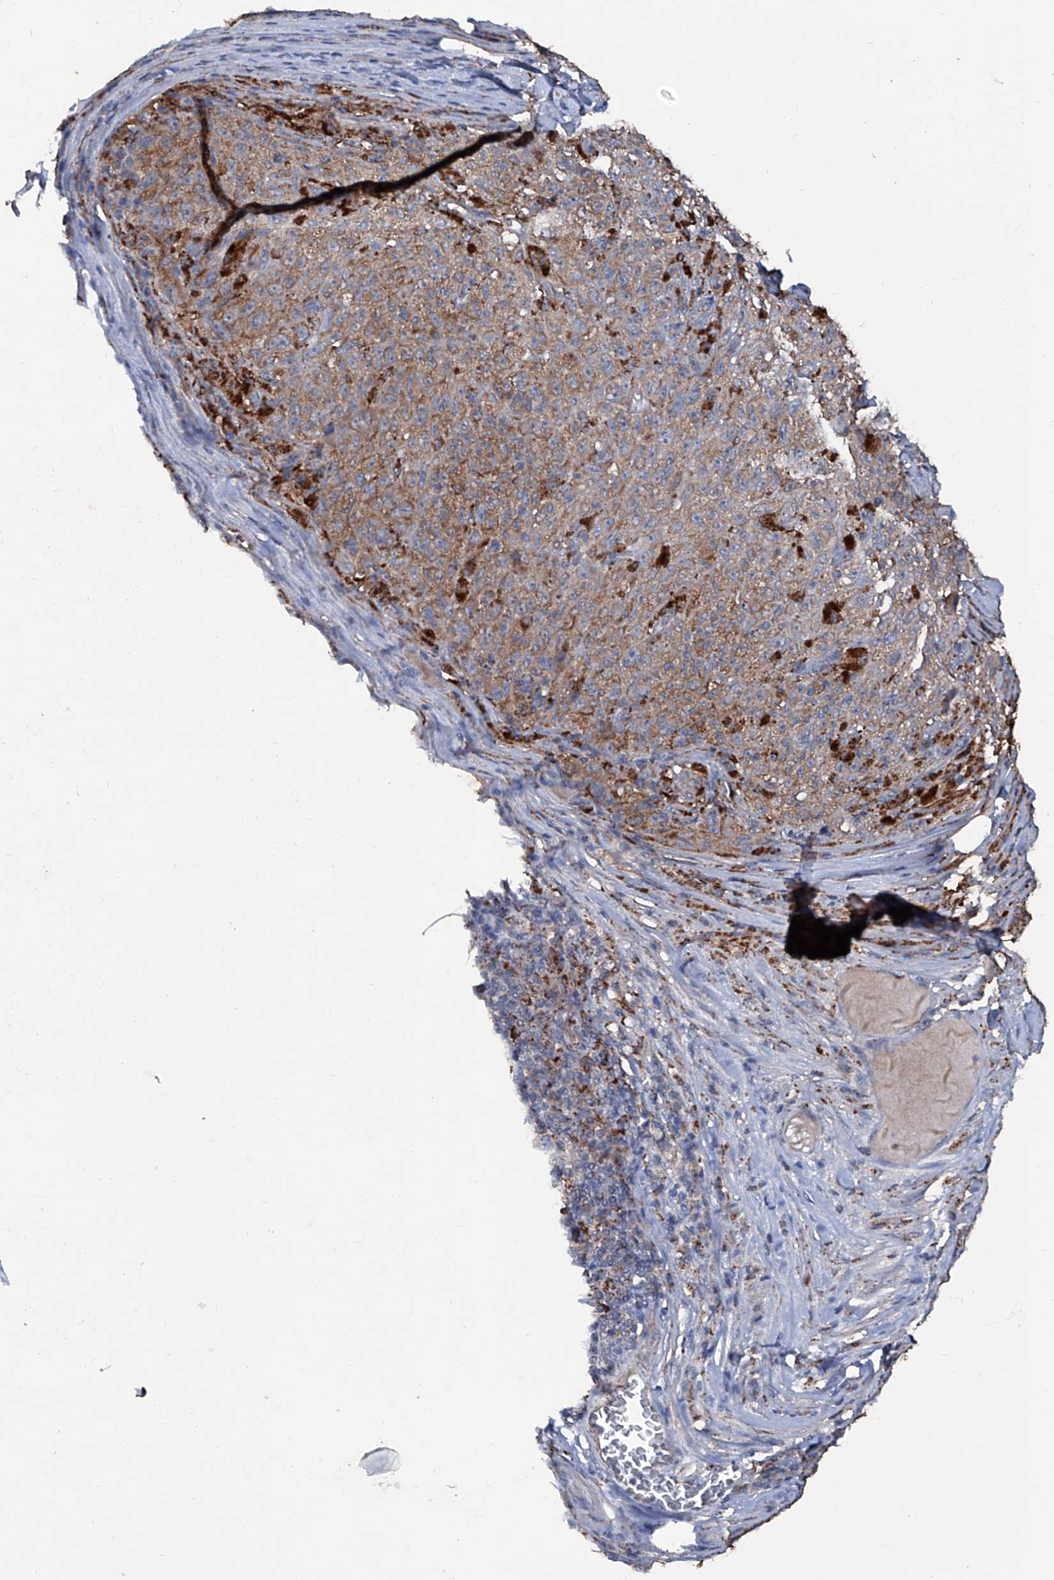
{"staining": {"intensity": "moderate", "quantity": "25%-75%", "location": "cytoplasmic/membranous"}, "tissue": "melanoma", "cell_type": "Tumor cells", "image_type": "cancer", "snomed": [{"axis": "morphology", "description": "Malignant melanoma, NOS"}, {"axis": "topography", "description": "Skin"}], "caption": "Melanoma stained with IHC demonstrates moderate cytoplasmic/membranous staining in approximately 25%-75% of tumor cells. (DAB IHC, brown staining for protein, blue staining for nuclei).", "gene": "NHS", "patient": {"sex": "female", "age": 82}}